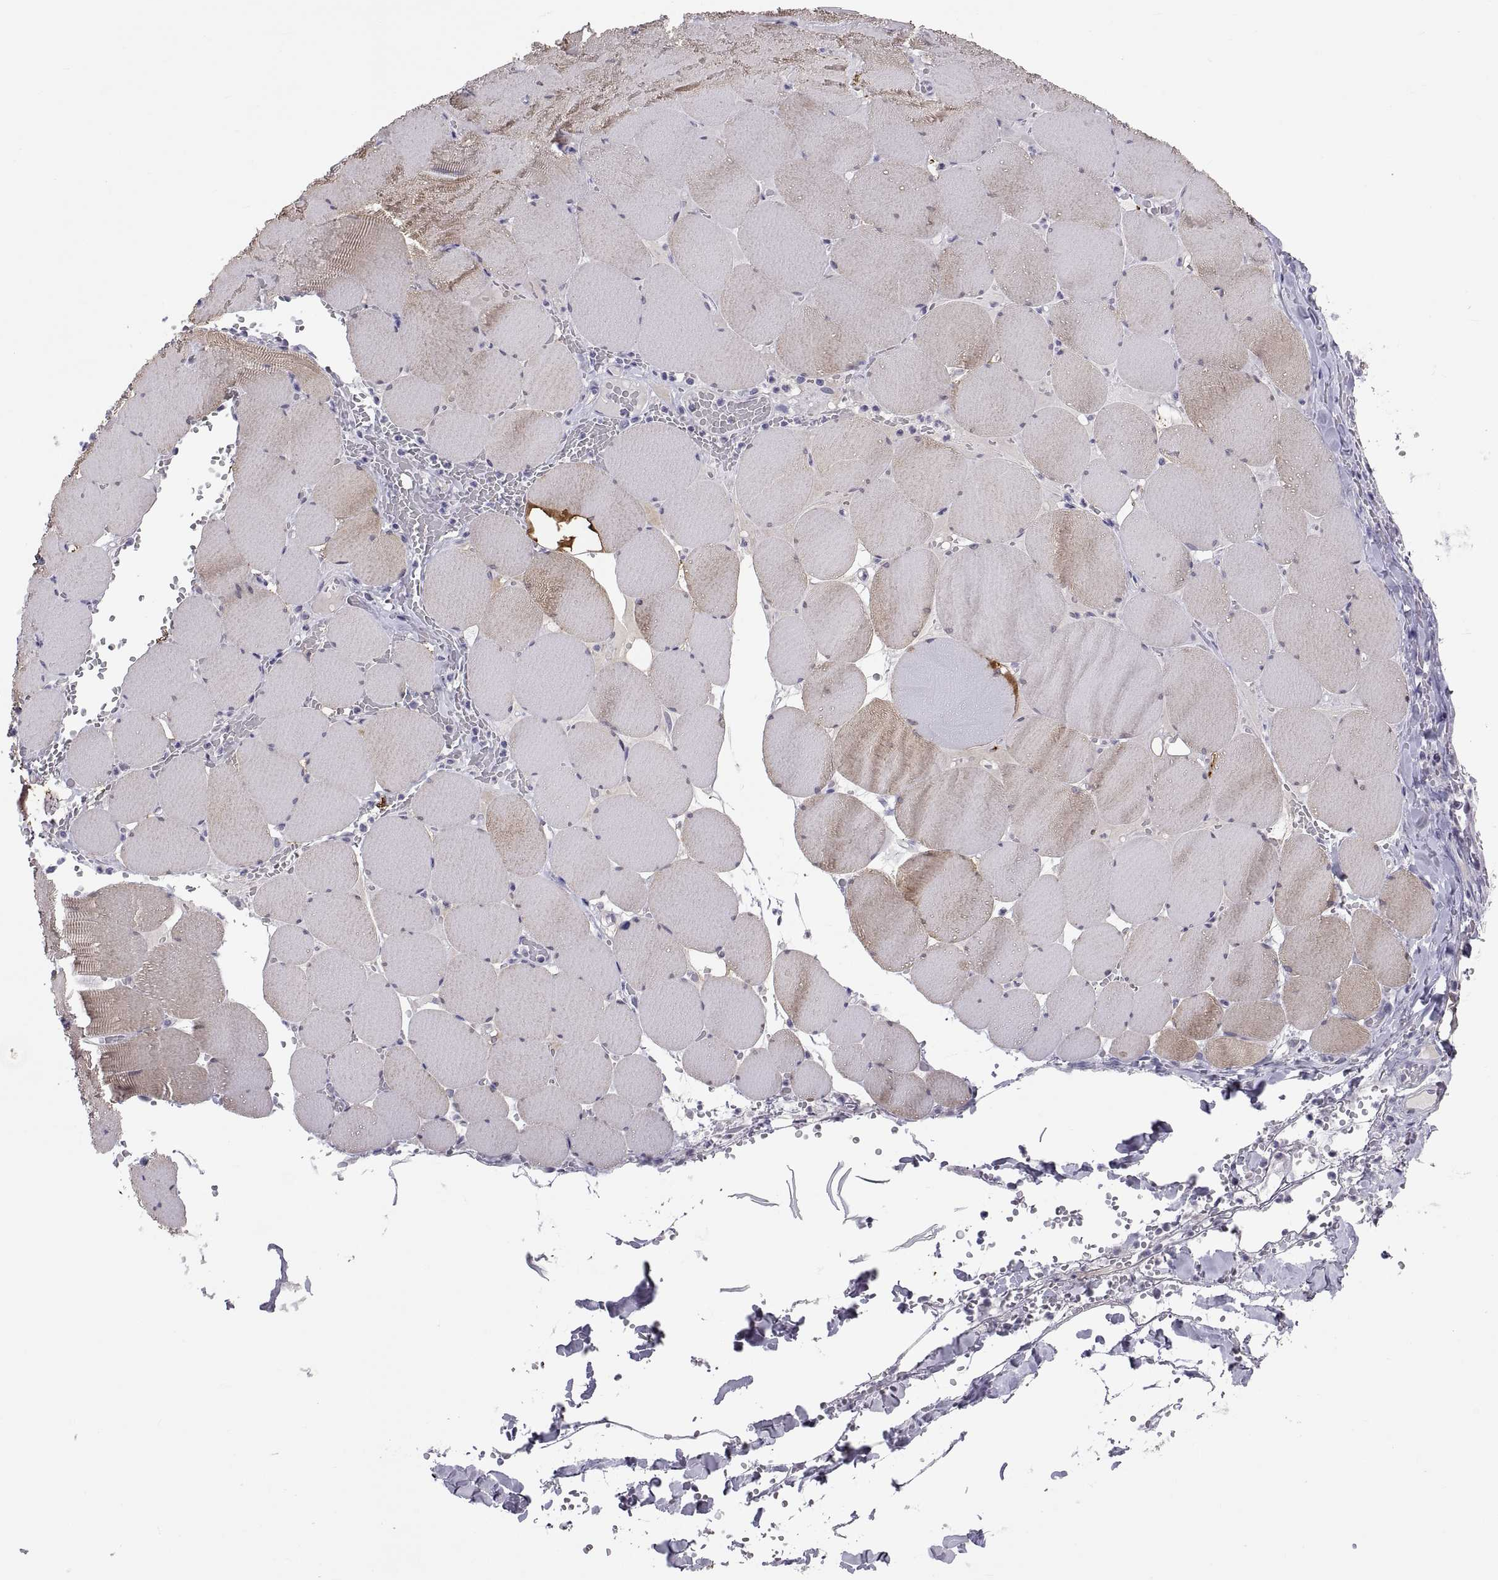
{"staining": {"intensity": "weak", "quantity": "25%-75%", "location": "cytoplasmic/membranous"}, "tissue": "skeletal muscle", "cell_type": "Myocytes", "image_type": "normal", "snomed": [{"axis": "morphology", "description": "Normal tissue, NOS"}, {"axis": "morphology", "description": "Malignant melanoma, Metastatic site"}, {"axis": "topography", "description": "Skeletal muscle"}], "caption": "A brown stain shows weak cytoplasmic/membranous positivity of a protein in myocytes of unremarkable human skeletal muscle. The staining was performed using DAB (3,3'-diaminobenzidine) to visualize the protein expression in brown, while the nuclei were stained in blue with hematoxylin (Magnification: 20x).", "gene": "TEX13A", "patient": {"sex": "male", "age": 50}}